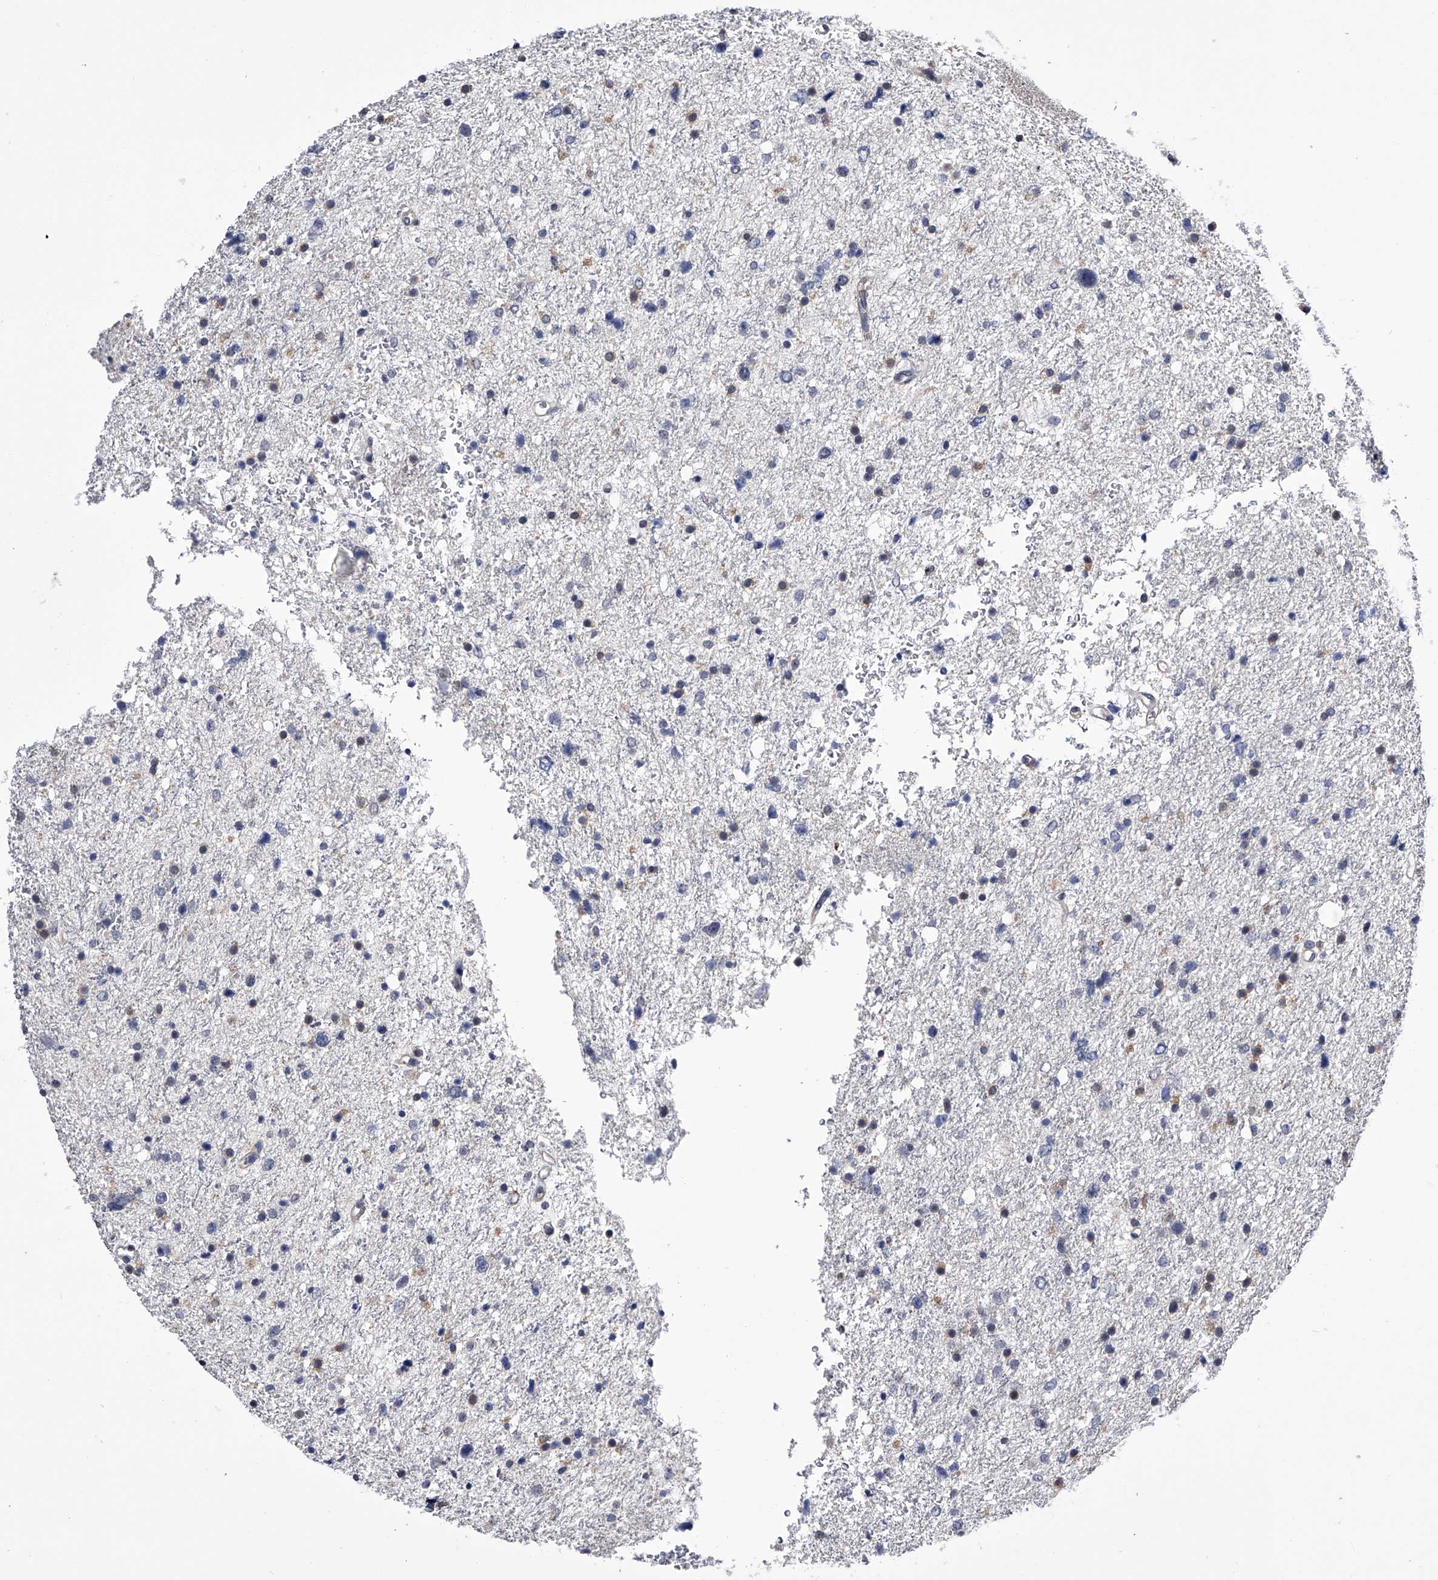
{"staining": {"intensity": "negative", "quantity": "none", "location": "none"}, "tissue": "glioma", "cell_type": "Tumor cells", "image_type": "cancer", "snomed": [{"axis": "morphology", "description": "Glioma, malignant, Low grade"}, {"axis": "topography", "description": "Brain"}], "caption": "The IHC micrograph has no significant staining in tumor cells of glioma tissue.", "gene": "PAN3", "patient": {"sex": "female", "age": 37}}